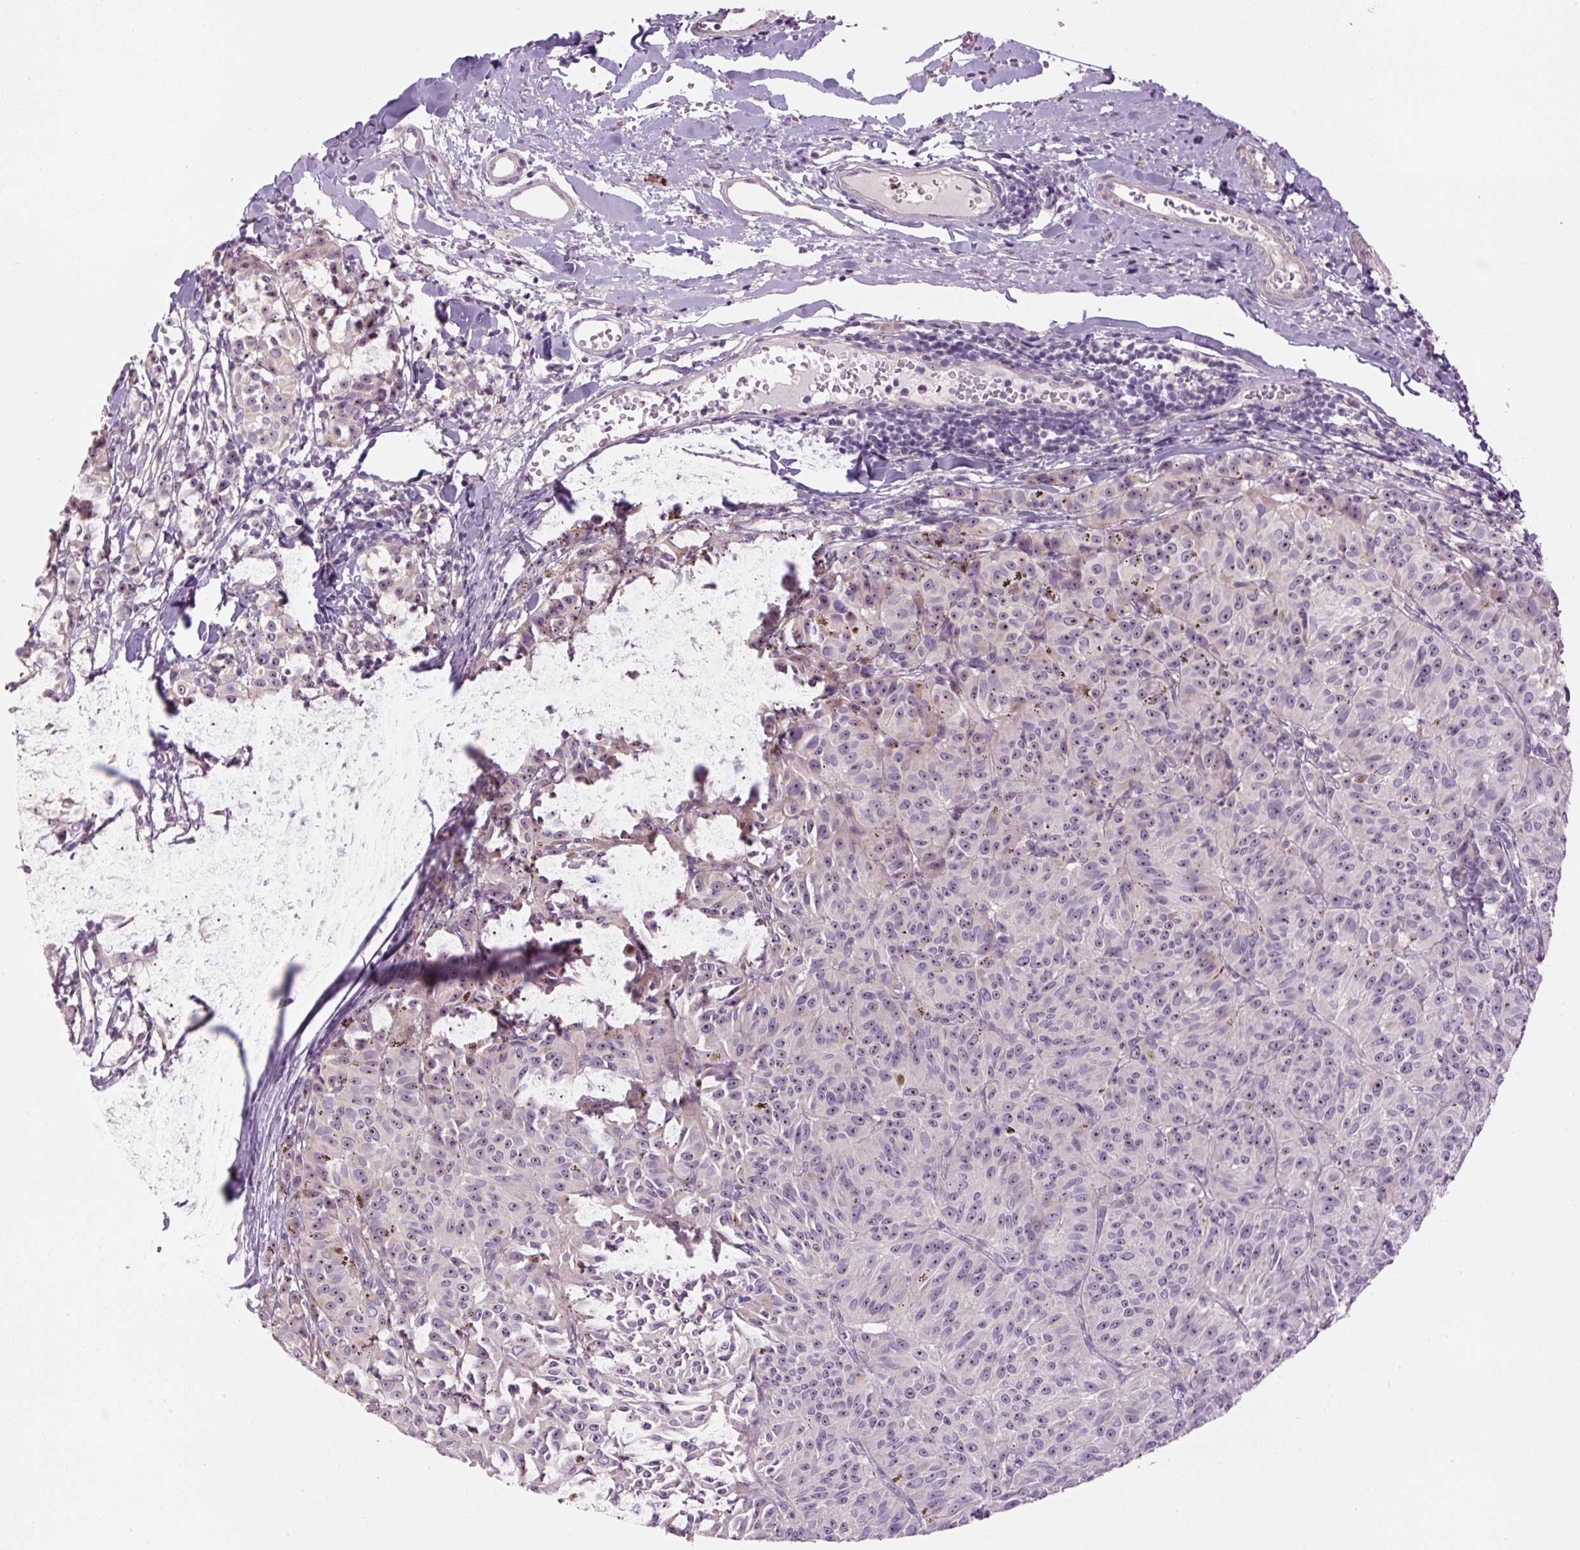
{"staining": {"intensity": "weak", "quantity": "<25%", "location": "nuclear"}, "tissue": "melanoma", "cell_type": "Tumor cells", "image_type": "cancer", "snomed": [{"axis": "morphology", "description": "Malignant melanoma, NOS"}, {"axis": "topography", "description": "Skin"}], "caption": "Tumor cells are negative for protein expression in human melanoma.", "gene": "TMEM151B", "patient": {"sex": "female", "age": 72}}